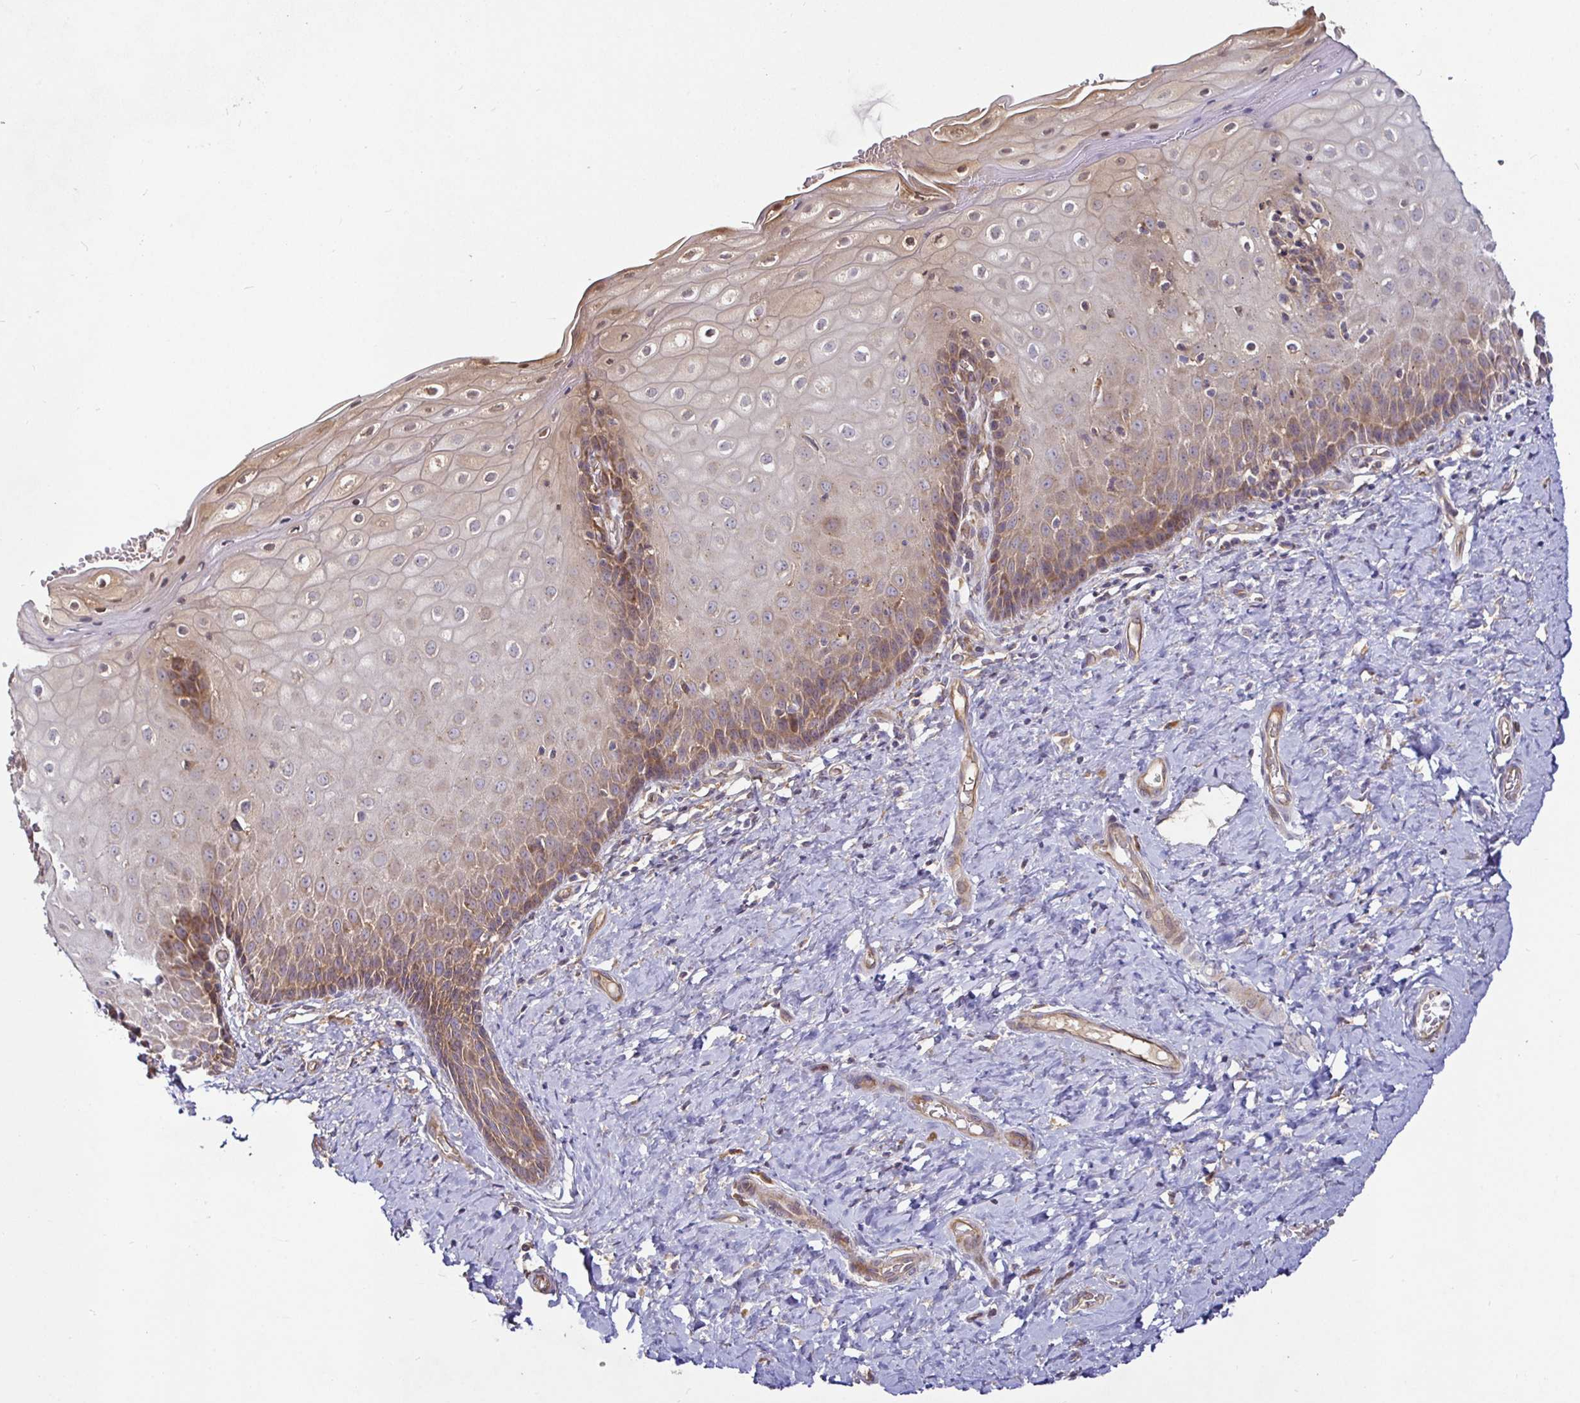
{"staining": {"intensity": "moderate", "quantity": ">75%", "location": "cytoplasmic/membranous"}, "tissue": "cervix", "cell_type": "Glandular cells", "image_type": "normal", "snomed": [{"axis": "morphology", "description": "Normal tissue, NOS"}, {"axis": "topography", "description": "Cervix"}], "caption": "An immunohistochemistry micrograph of benign tissue is shown. Protein staining in brown labels moderate cytoplasmic/membranous positivity in cervix within glandular cells.", "gene": "SNX8", "patient": {"sex": "female", "age": 37}}